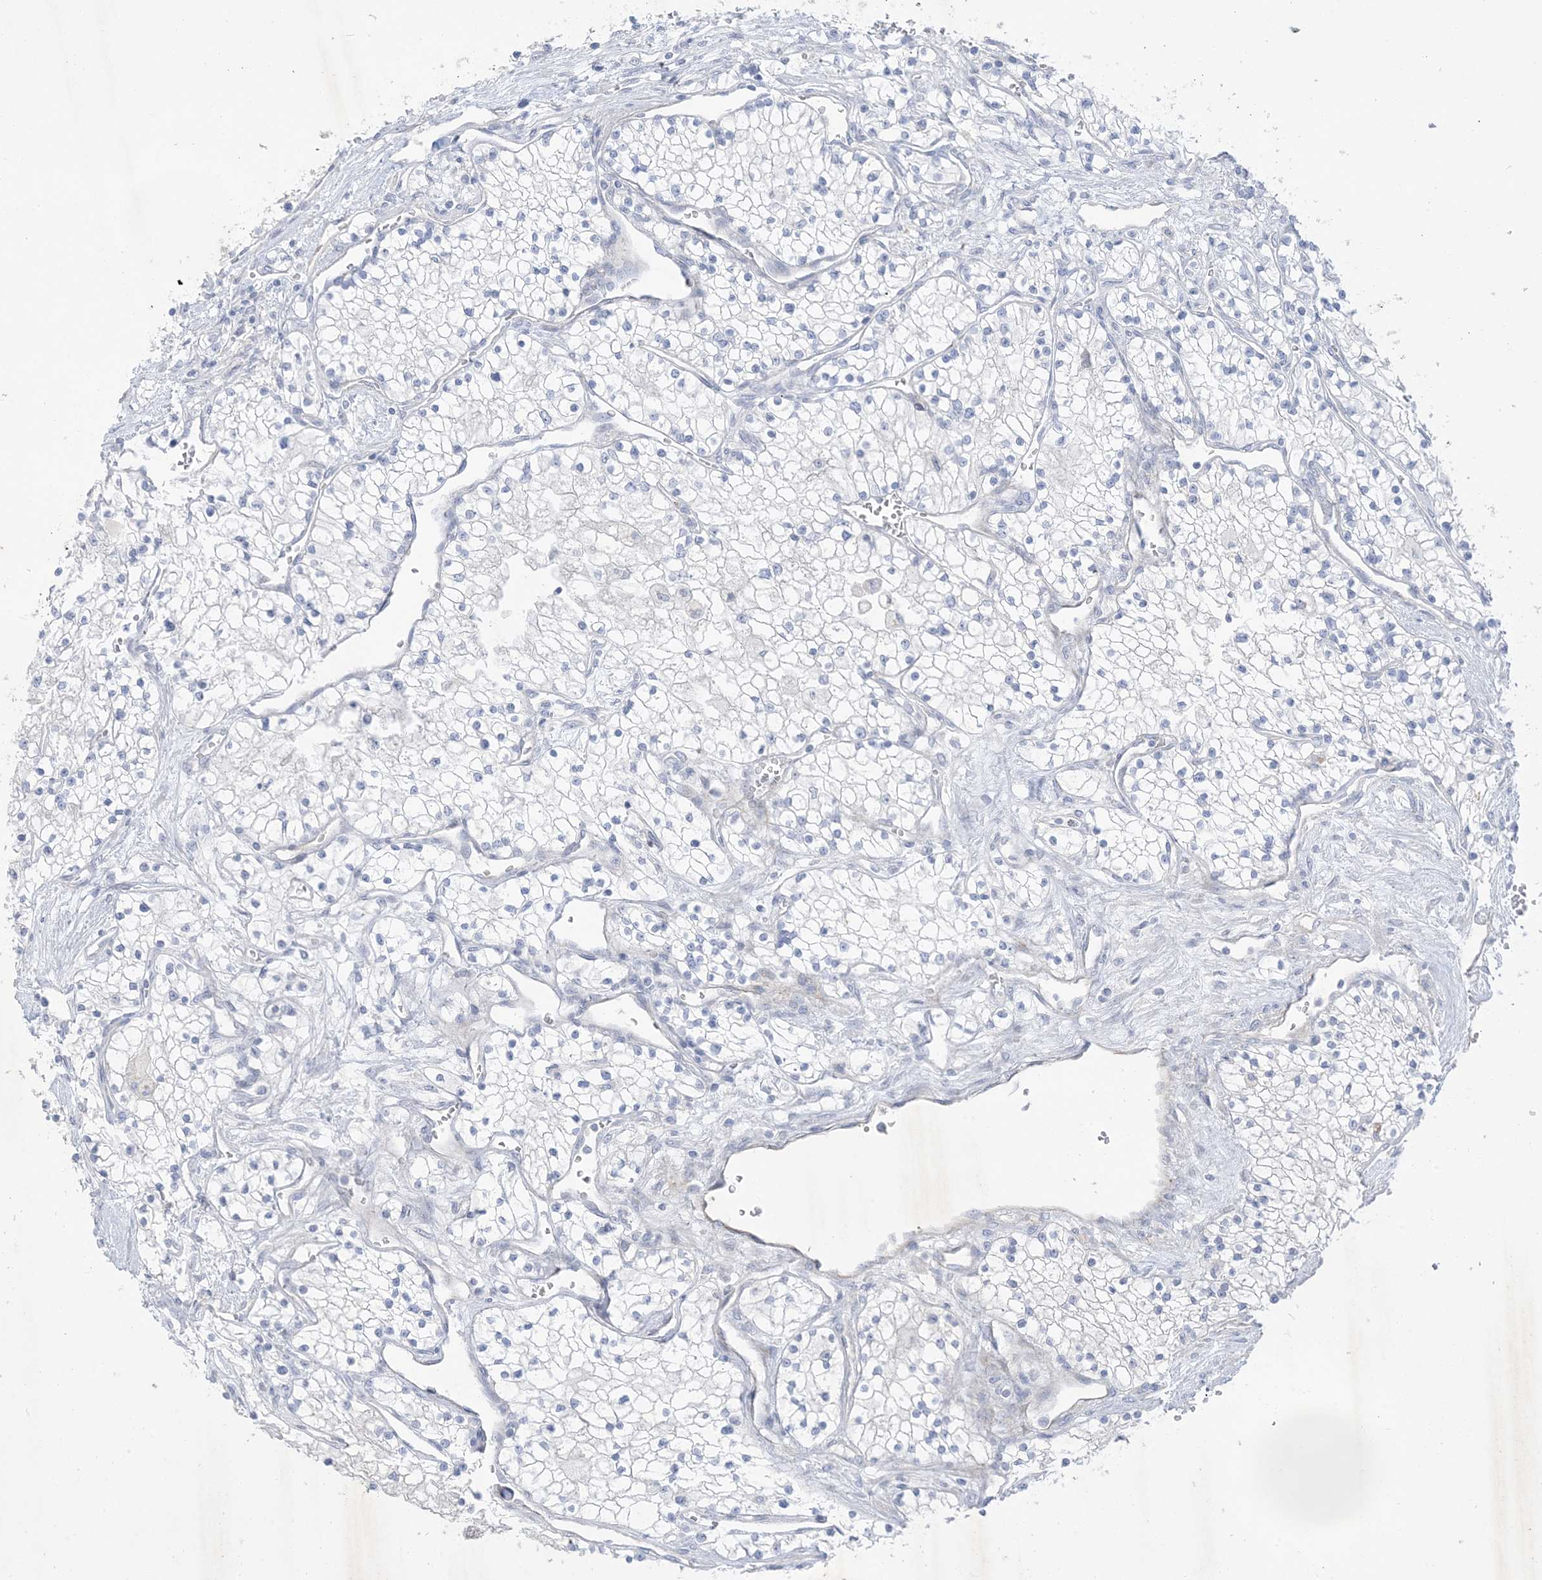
{"staining": {"intensity": "negative", "quantity": "none", "location": "none"}, "tissue": "renal cancer", "cell_type": "Tumor cells", "image_type": "cancer", "snomed": [{"axis": "morphology", "description": "Normal tissue, NOS"}, {"axis": "morphology", "description": "Adenocarcinoma, NOS"}, {"axis": "topography", "description": "Kidney"}], "caption": "DAB (3,3'-diaminobenzidine) immunohistochemical staining of renal adenocarcinoma exhibits no significant expression in tumor cells.", "gene": "B3GNT7", "patient": {"sex": "male", "age": 68}}